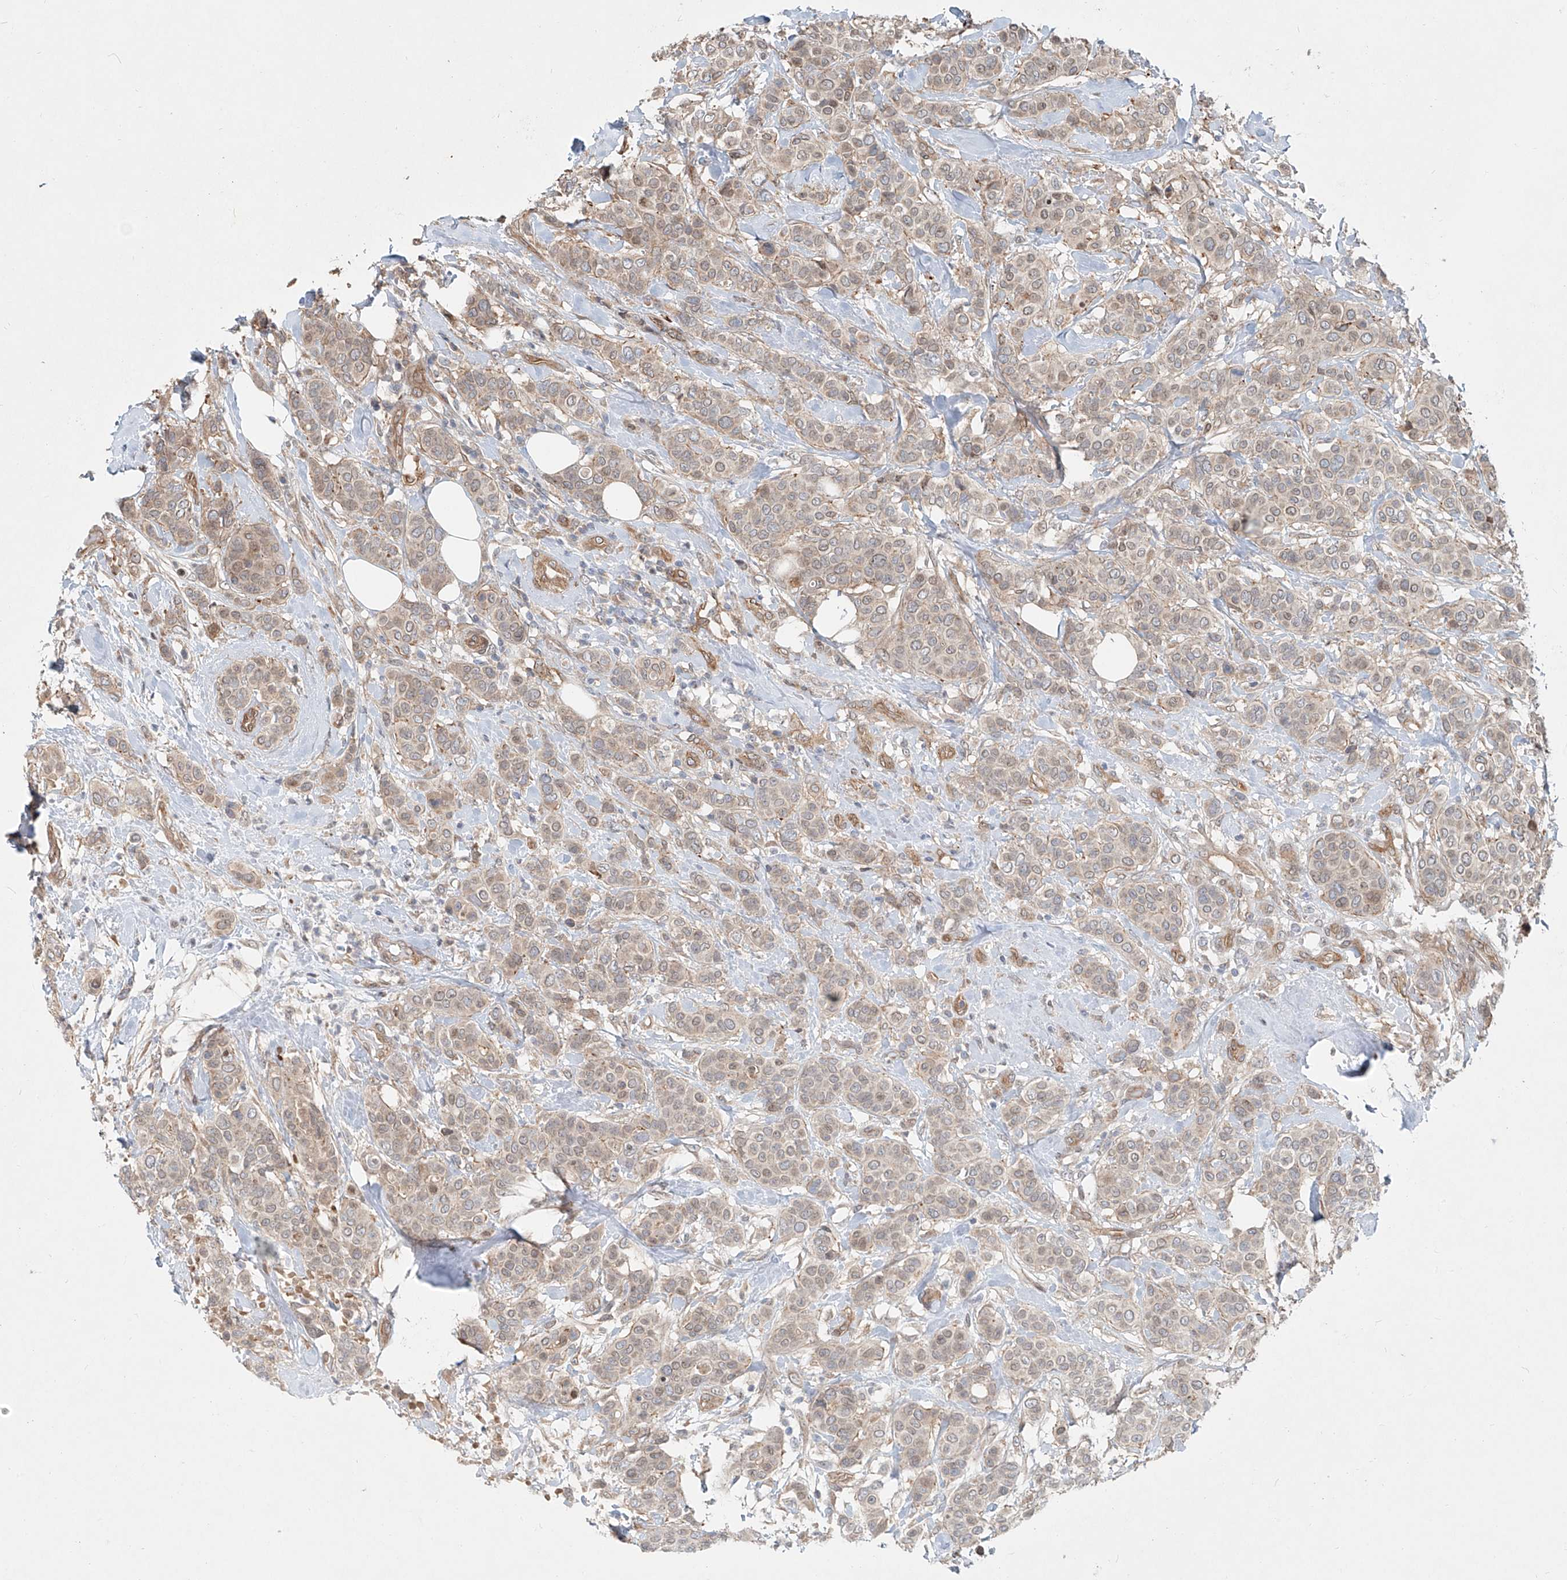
{"staining": {"intensity": "weak", "quantity": "25%-75%", "location": "cytoplasmic/membranous"}, "tissue": "breast cancer", "cell_type": "Tumor cells", "image_type": "cancer", "snomed": [{"axis": "morphology", "description": "Lobular carcinoma"}, {"axis": "topography", "description": "Breast"}], "caption": "Breast cancer stained with DAB immunohistochemistry (IHC) shows low levels of weak cytoplasmic/membranous positivity in approximately 25%-75% of tumor cells. (Stains: DAB (3,3'-diaminobenzidine) in brown, nuclei in blue, Microscopy: brightfield microscopy at high magnification).", "gene": "SASH1", "patient": {"sex": "female", "age": 51}}